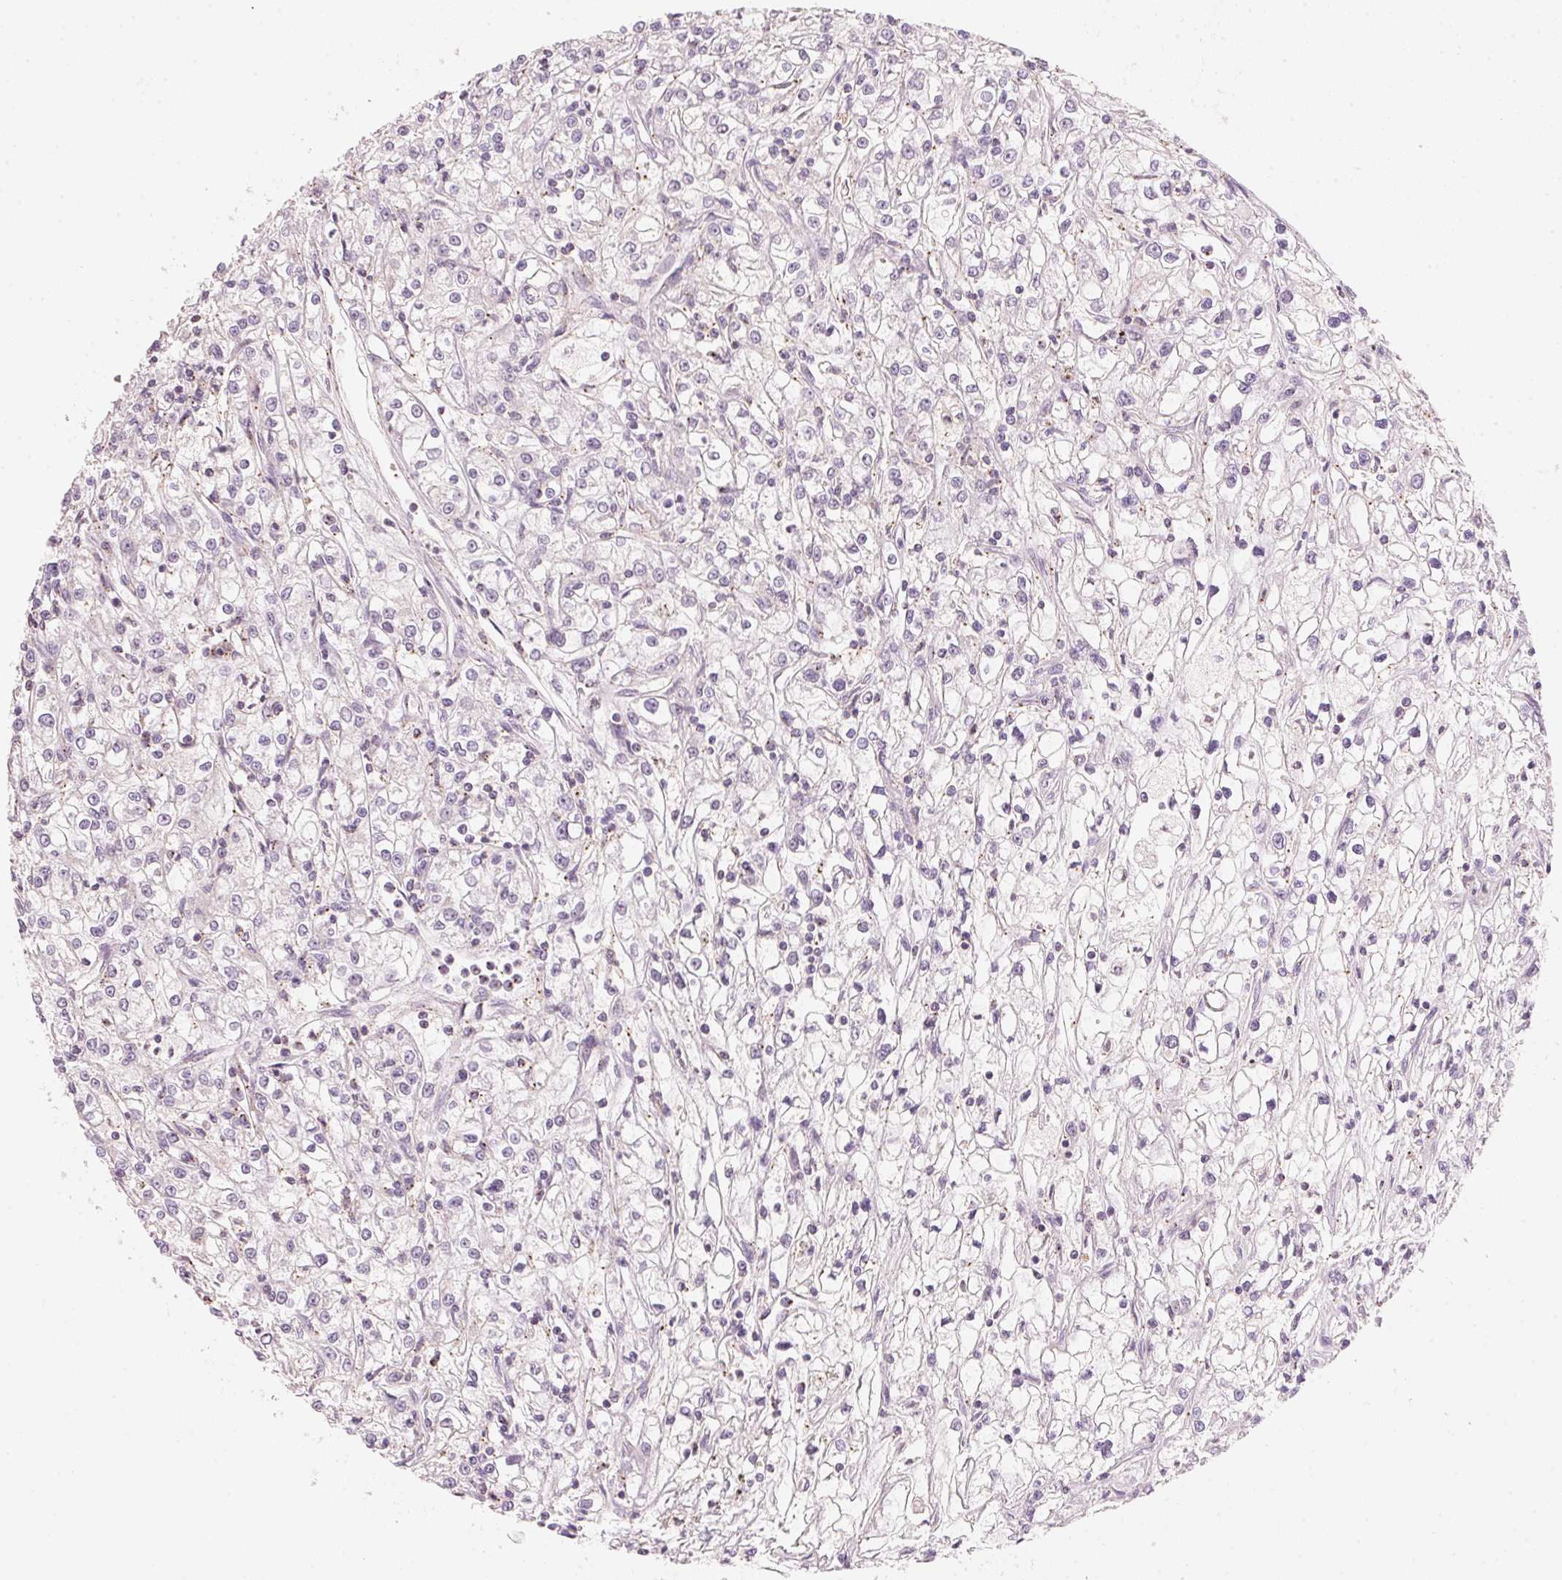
{"staining": {"intensity": "negative", "quantity": "none", "location": "none"}, "tissue": "renal cancer", "cell_type": "Tumor cells", "image_type": "cancer", "snomed": [{"axis": "morphology", "description": "Adenocarcinoma, NOS"}, {"axis": "topography", "description": "Kidney"}], "caption": "DAB immunohistochemical staining of human renal cancer (adenocarcinoma) displays no significant expression in tumor cells.", "gene": "HOXB13", "patient": {"sex": "female", "age": 59}}